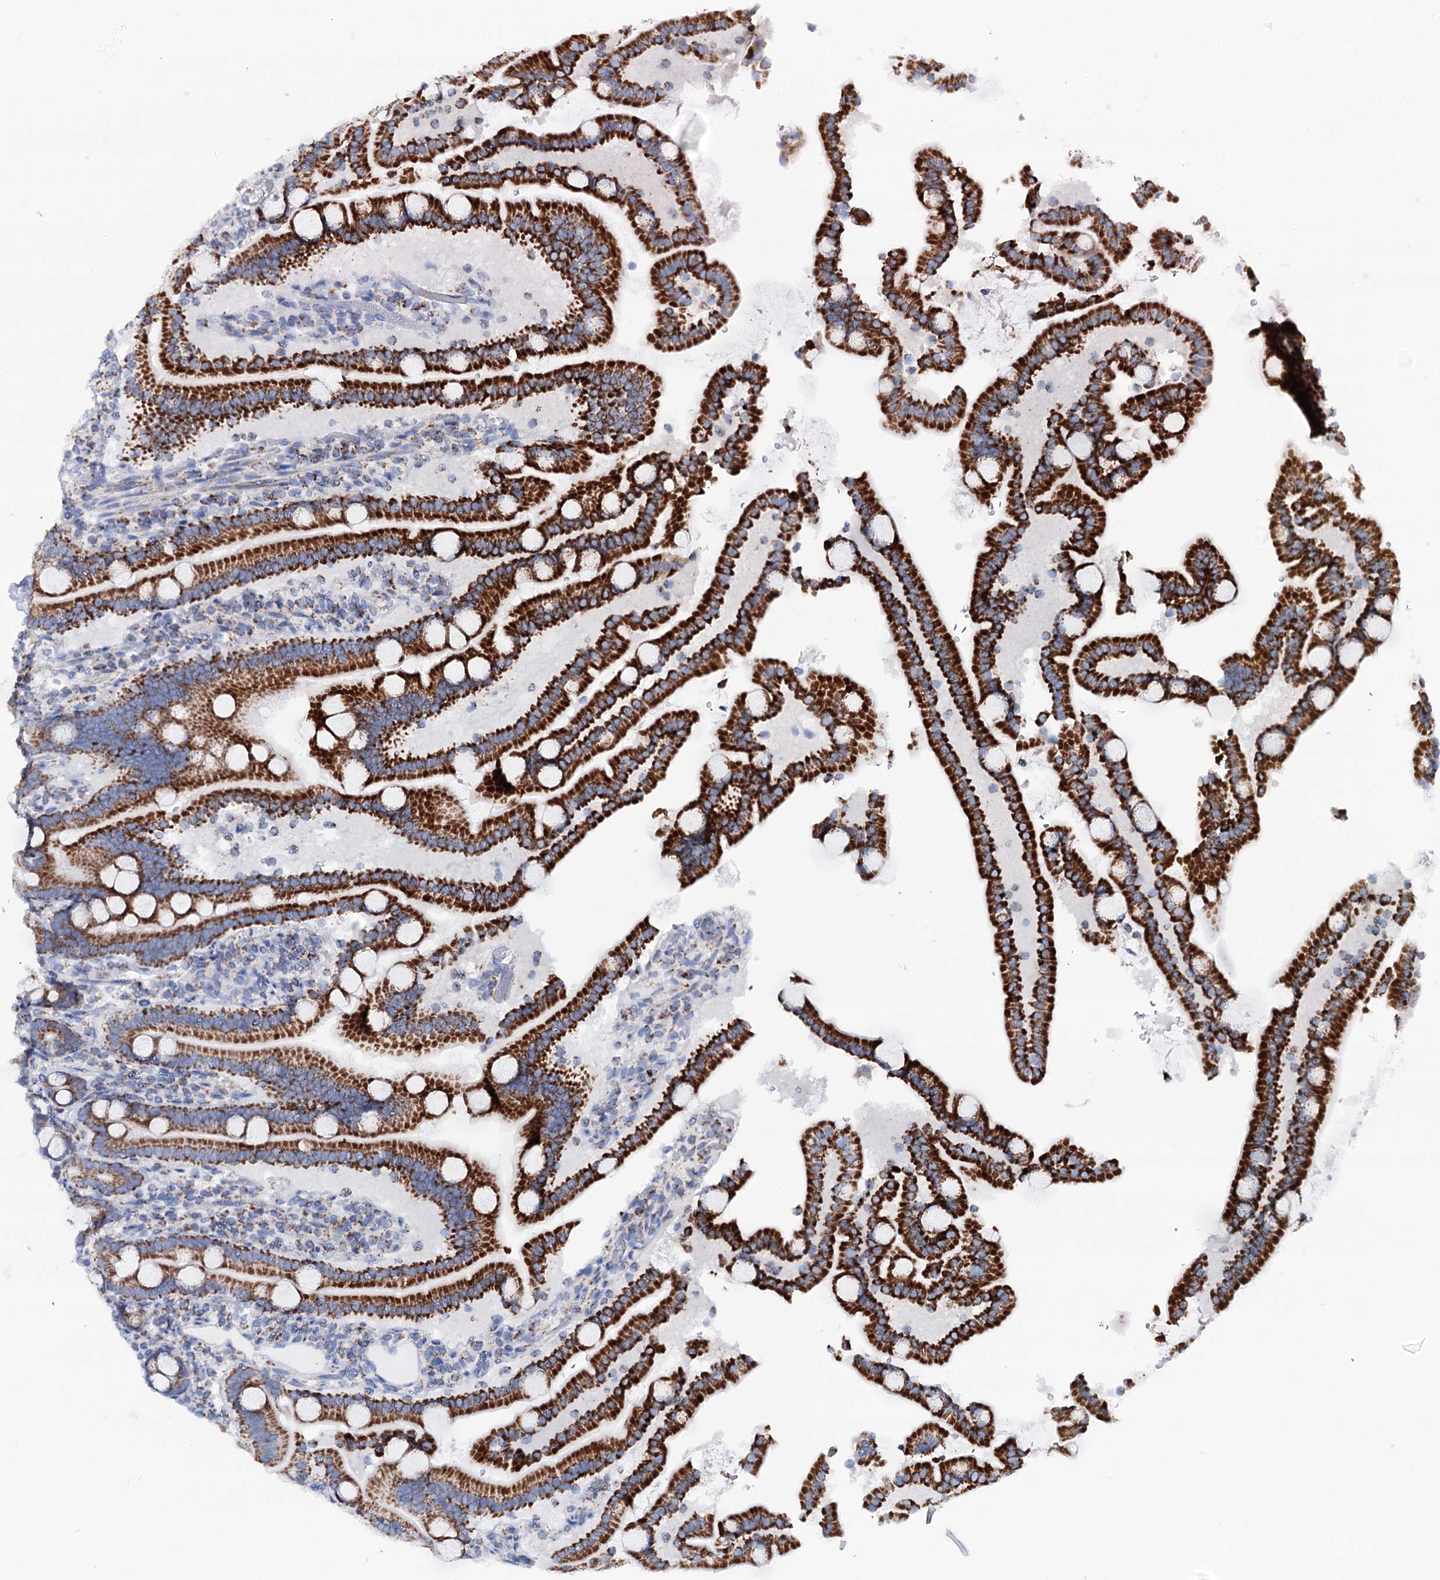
{"staining": {"intensity": "strong", "quantity": ">75%", "location": "cytoplasmic/membranous"}, "tissue": "duodenum", "cell_type": "Glandular cells", "image_type": "normal", "snomed": [{"axis": "morphology", "description": "Normal tissue, NOS"}, {"axis": "topography", "description": "Duodenum"}], "caption": "Normal duodenum reveals strong cytoplasmic/membranous expression in approximately >75% of glandular cells (DAB IHC, brown staining for protein, blue staining for nuclei)..", "gene": "UBASH3B", "patient": {"sex": "male", "age": 55}}